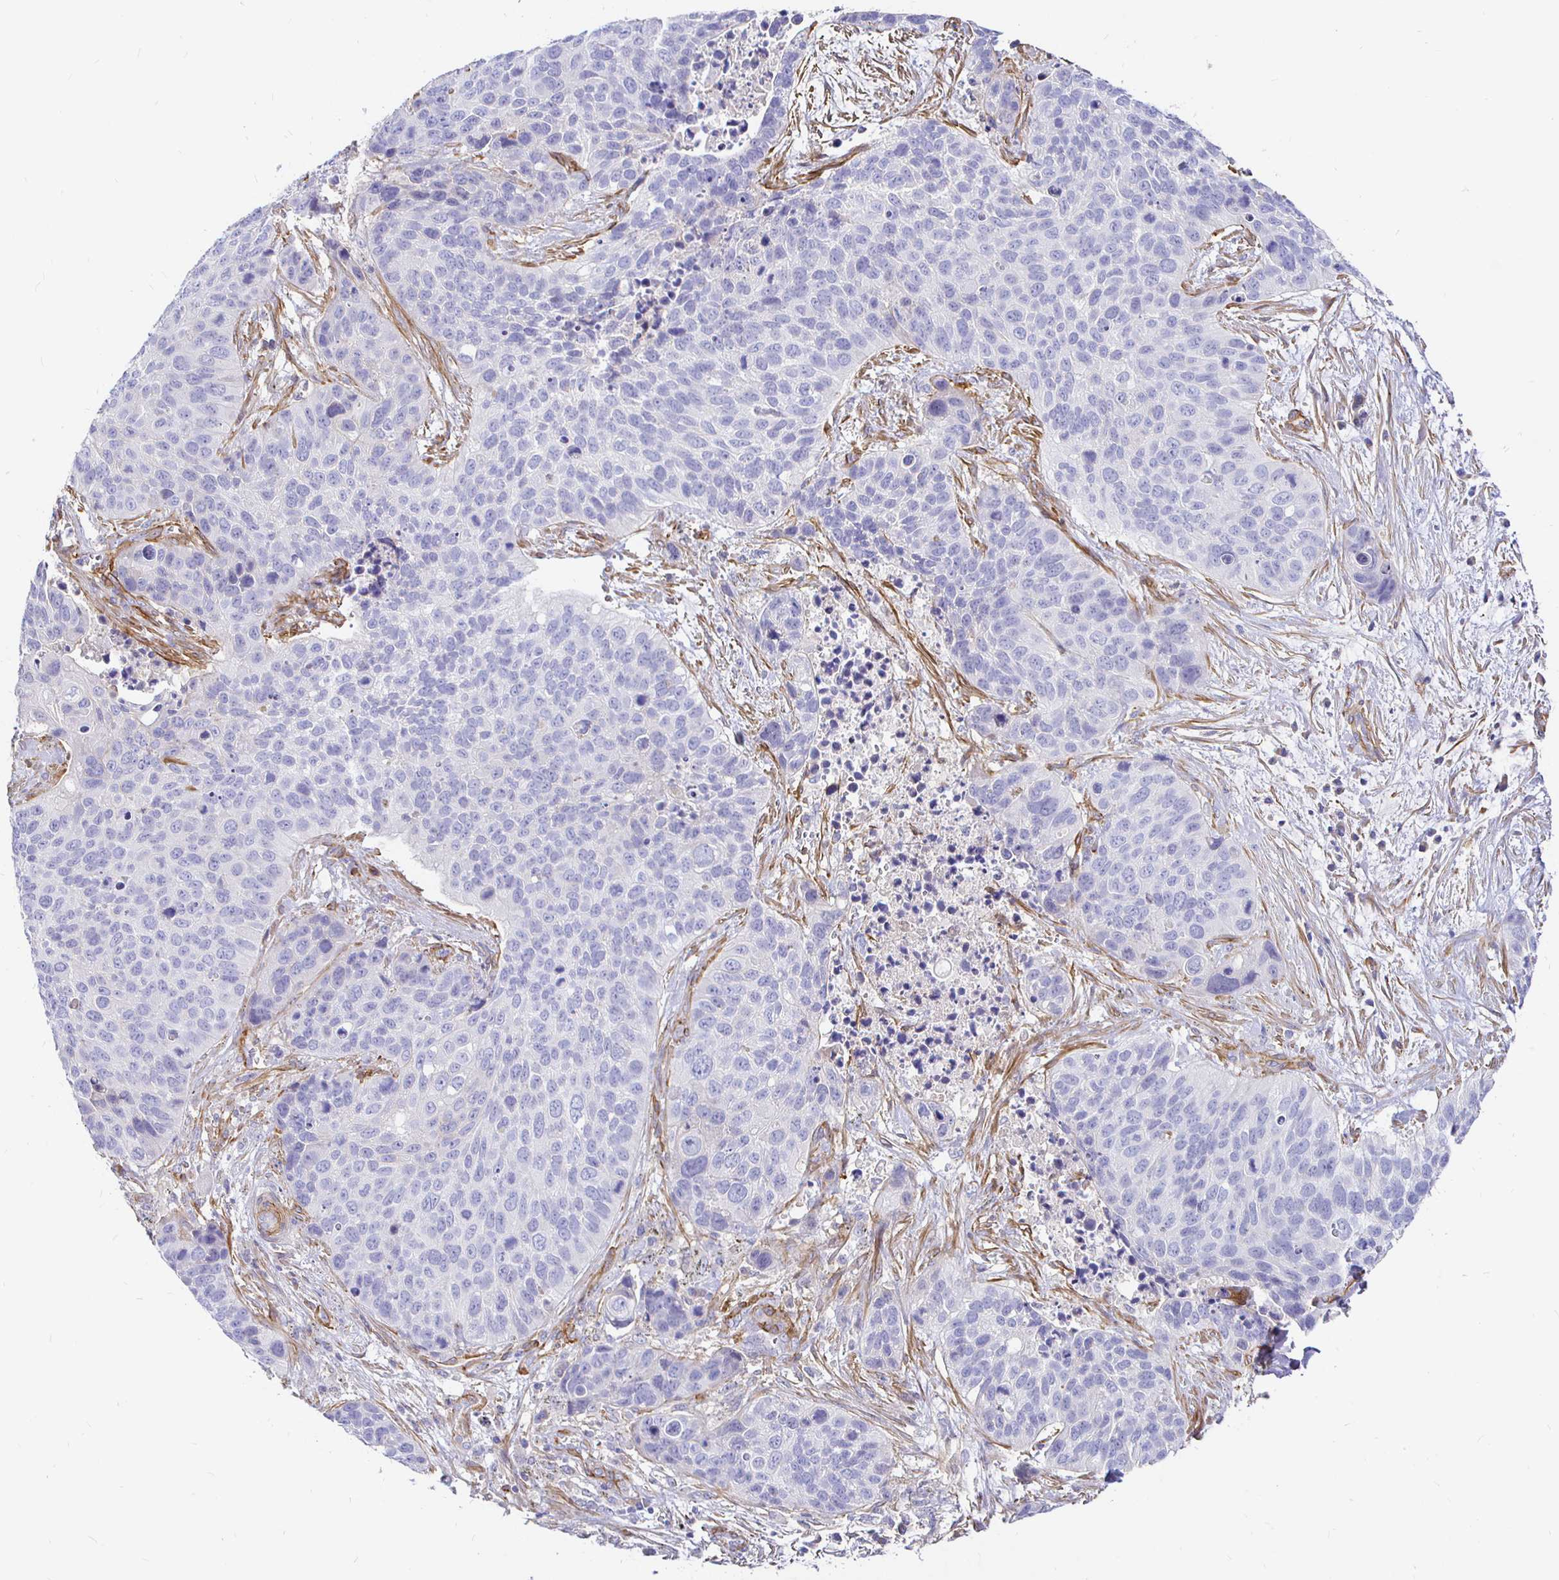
{"staining": {"intensity": "negative", "quantity": "none", "location": "none"}, "tissue": "lung cancer", "cell_type": "Tumor cells", "image_type": "cancer", "snomed": [{"axis": "morphology", "description": "Squamous cell carcinoma, NOS"}, {"axis": "topography", "description": "Lung"}], "caption": "There is no significant staining in tumor cells of lung cancer.", "gene": "PALM2AKAP2", "patient": {"sex": "male", "age": 62}}